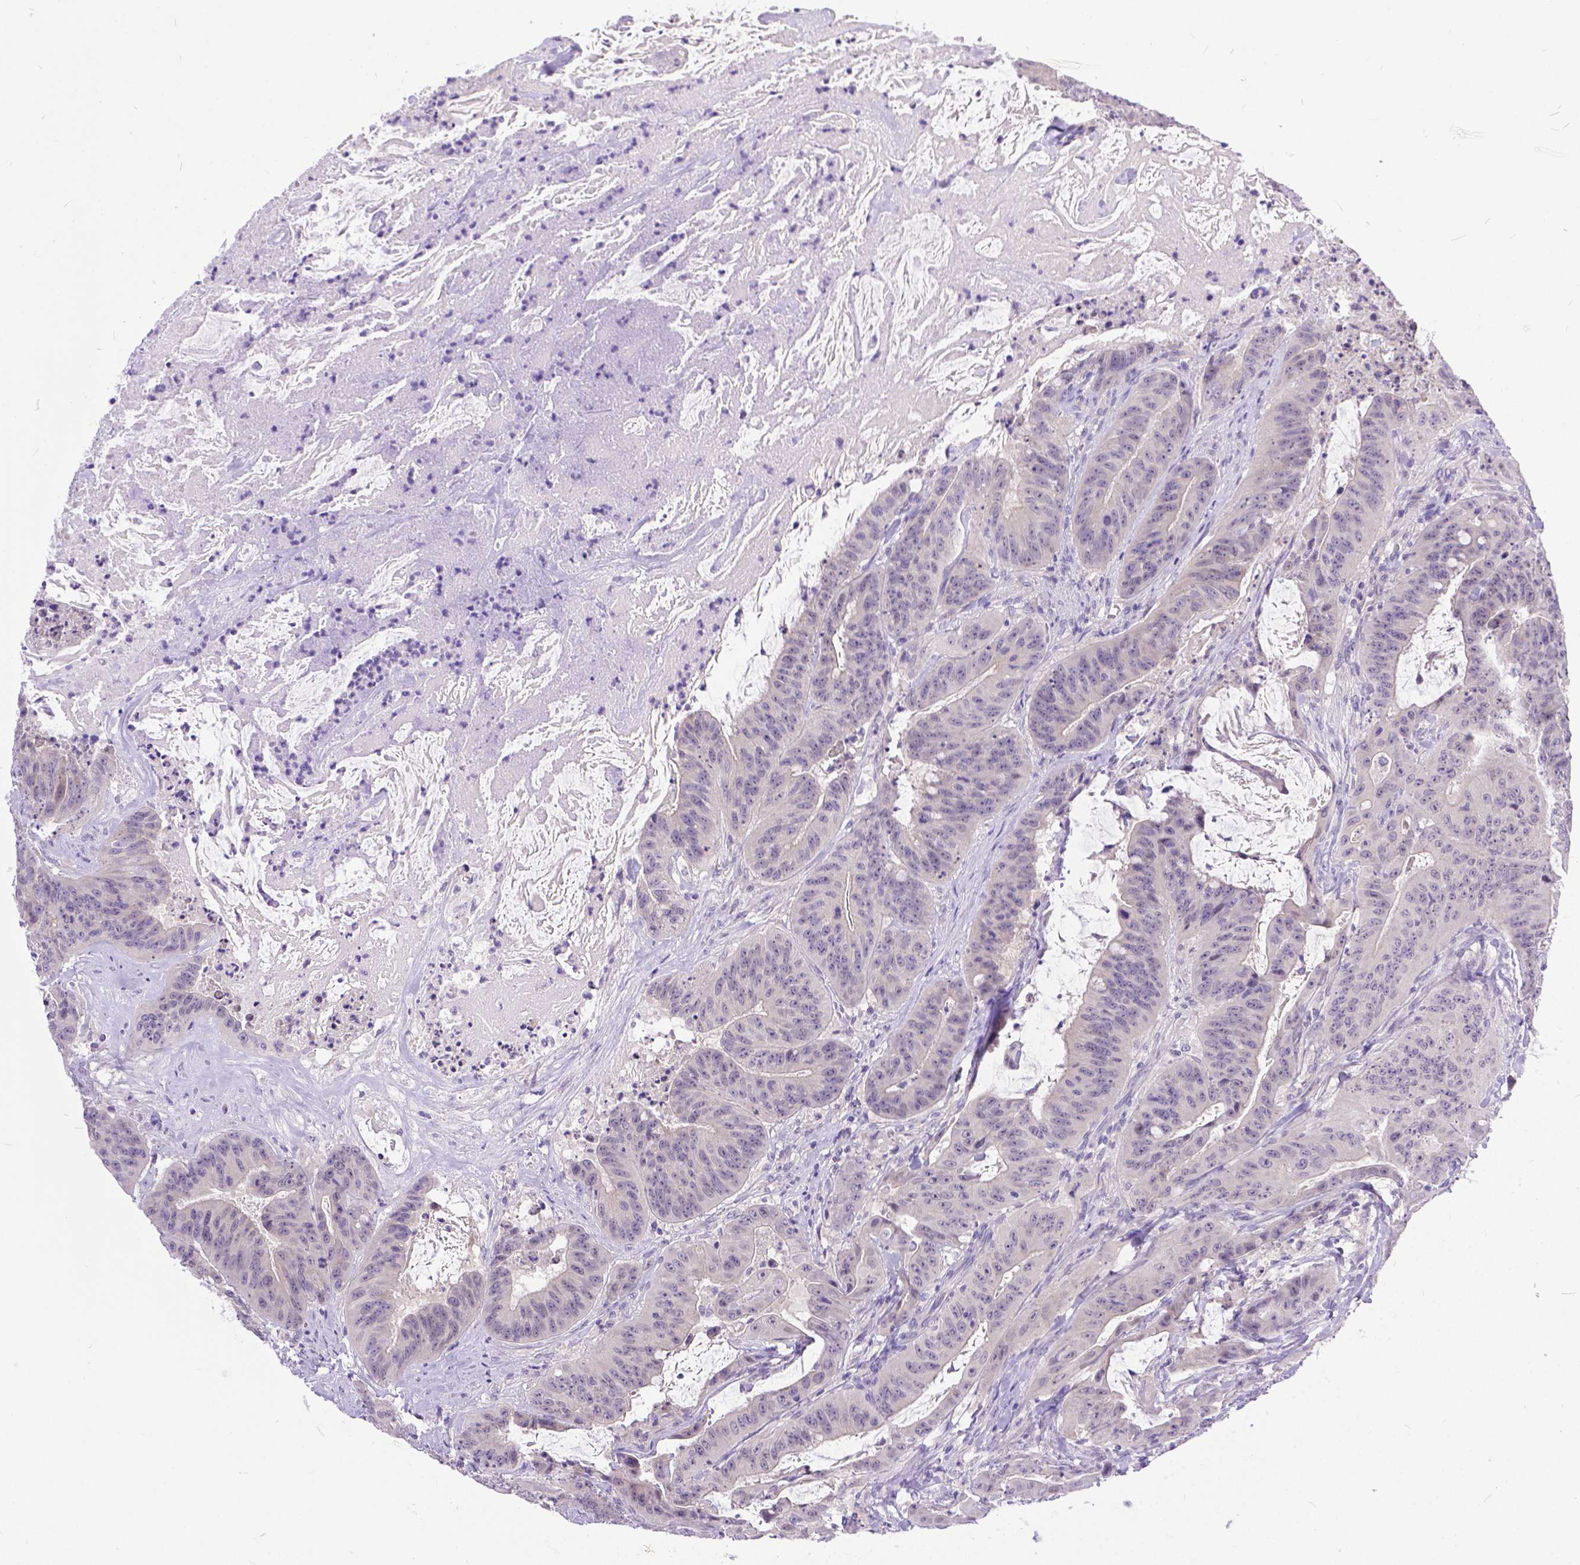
{"staining": {"intensity": "negative", "quantity": "none", "location": "none"}, "tissue": "colorectal cancer", "cell_type": "Tumor cells", "image_type": "cancer", "snomed": [{"axis": "morphology", "description": "Adenocarcinoma, NOS"}, {"axis": "topography", "description": "Colon"}], "caption": "There is no significant positivity in tumor cells of colorectal cancer. (DAB (3,3'-diaminobenzidine) immunohistochemistry with hematoxylin counter stain).", "gene": "TTLL6", "patient": {"sex": "male", "age": 33}}